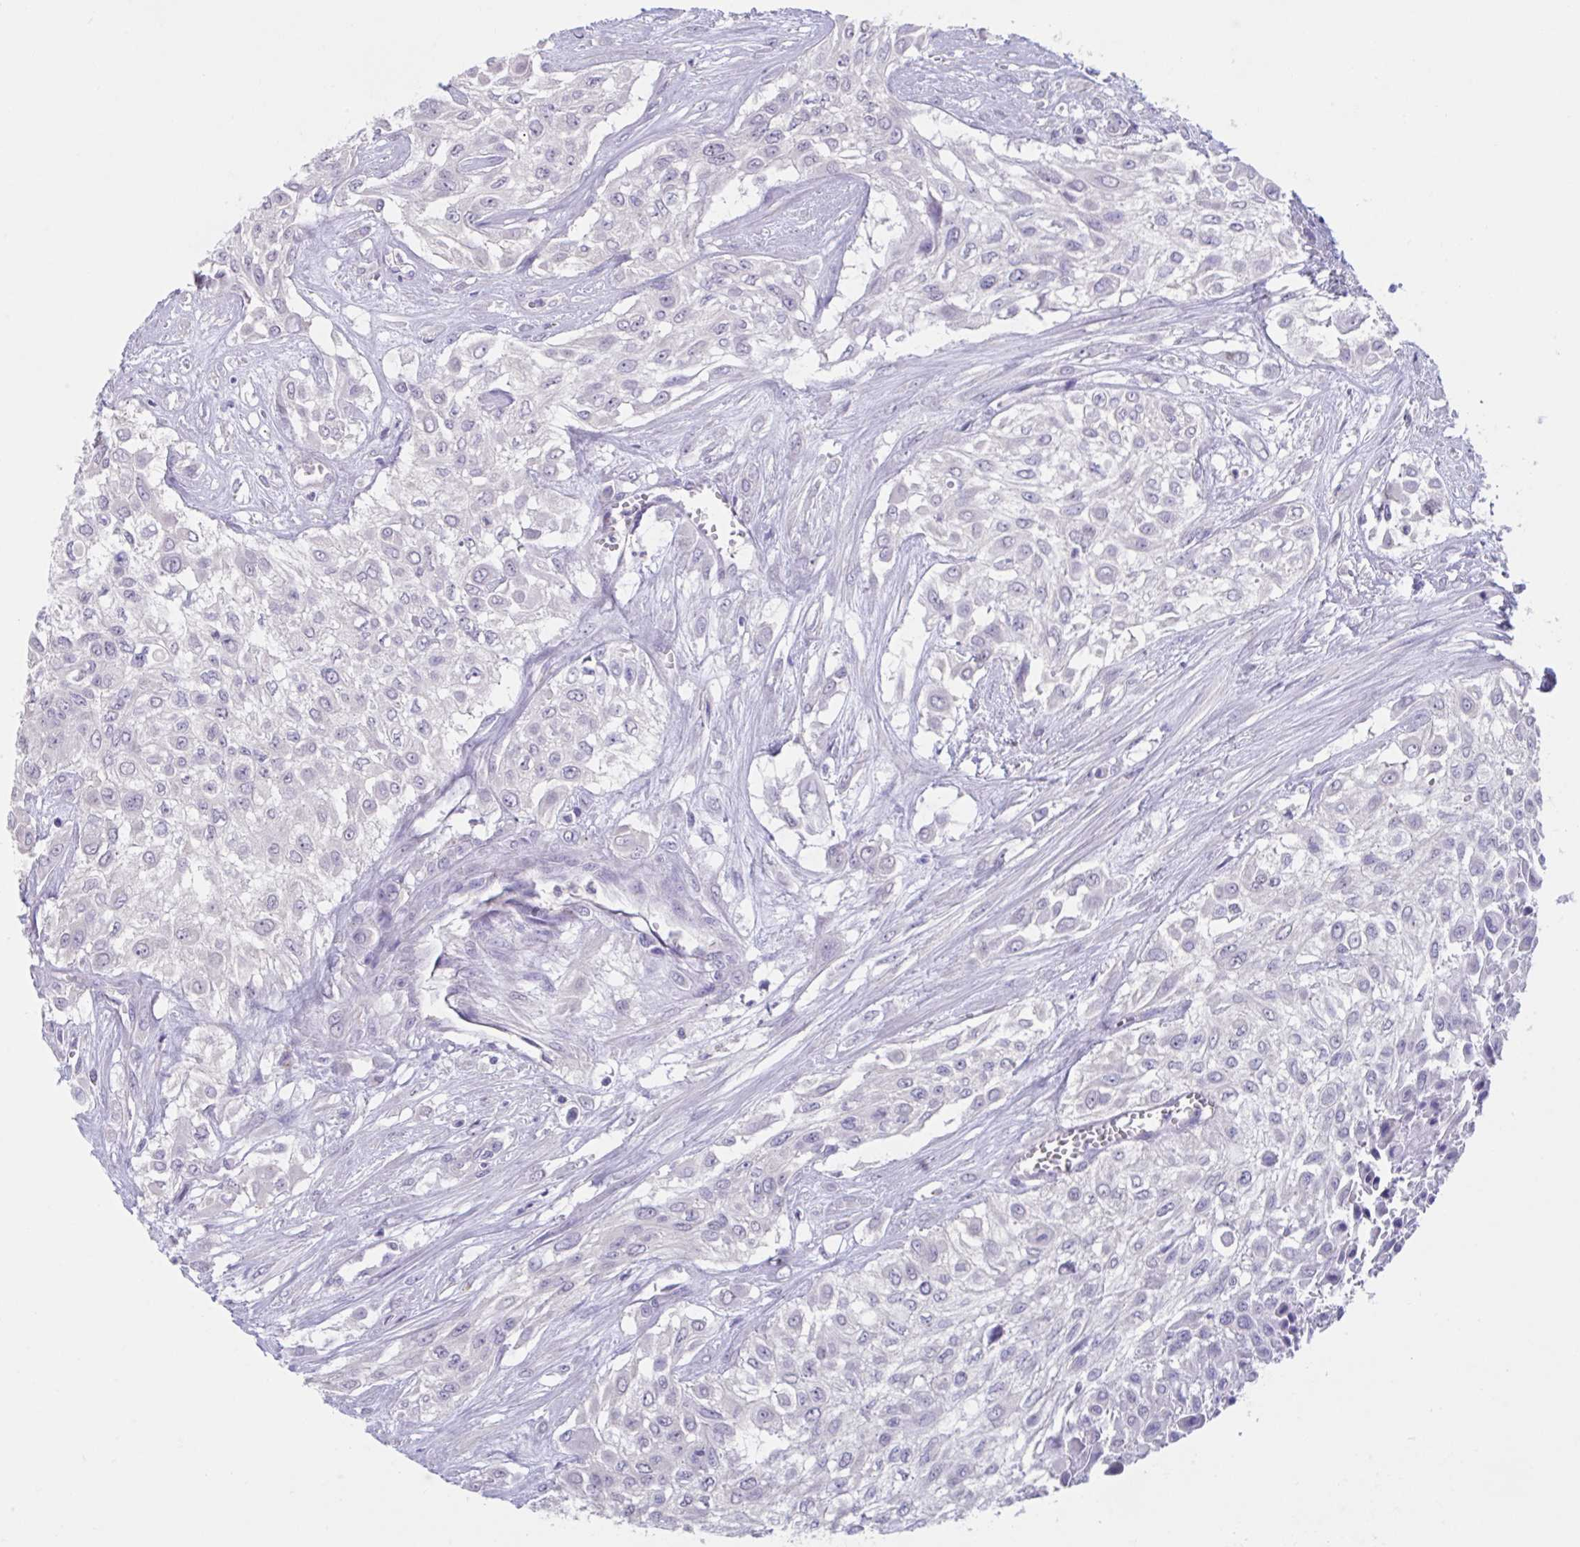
{"staining": {"intensity": "negative", "quantity": "none", "location": "none"}, "tissue": "urothelial cancer", "cell_type": "Tumor cells", "image_type": "cancer", "snomed": [{"axis": "morphology", "description": "Urothelial carcinoma, High grade"}, {"axis": "topography", "description": "Urinary bladder"}], "caption": "Protein analysis of urothelial cancer reveals no significant expression in tumor cells.", "gene": "GPR162", "patient": {"sex": "male", "age": 57}}